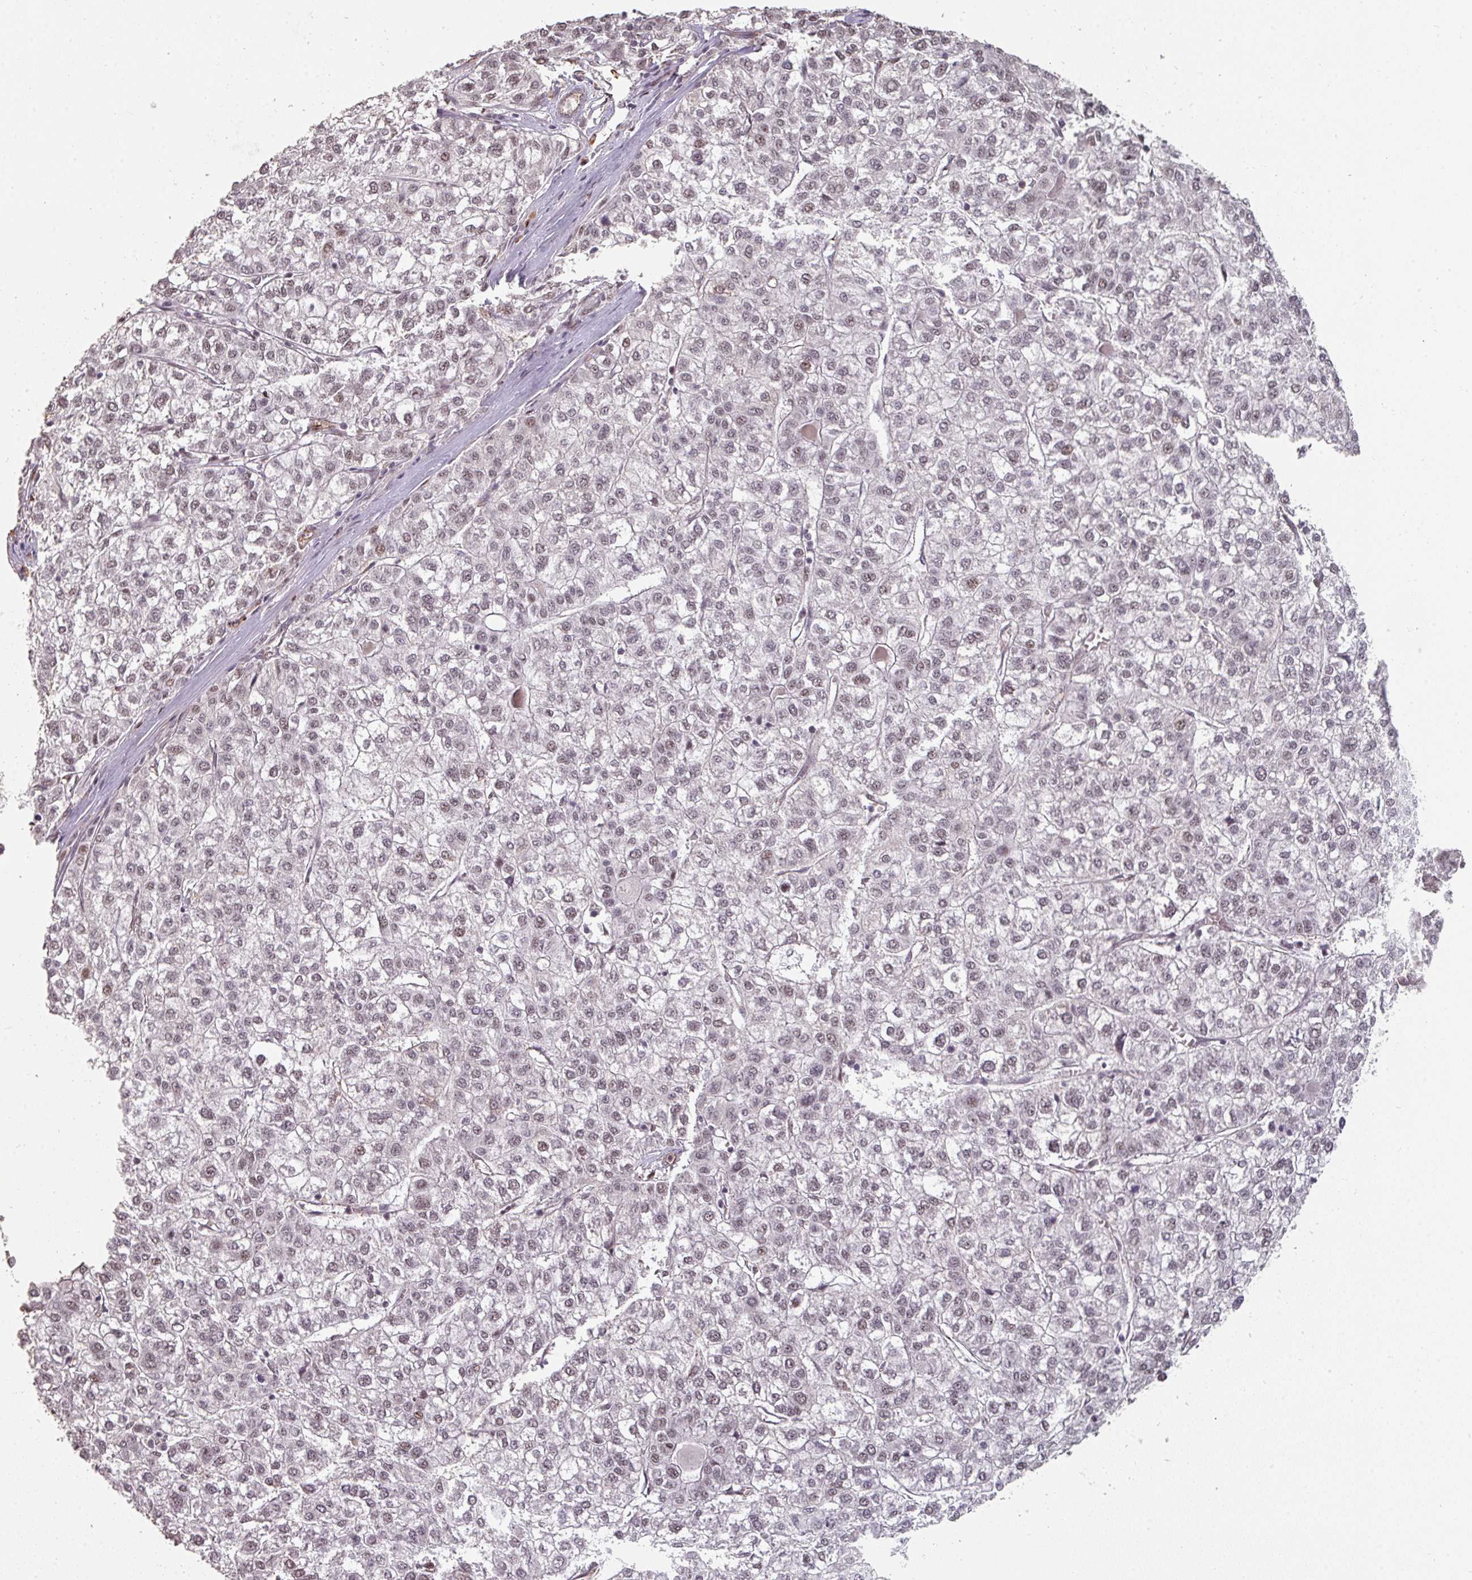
{"staining": {"intensity": "moderate", "quantity": "25%-75%", "location": "nuclear"}, "tissue": "liver cancer", "cell_type": "Tumor cells", "image_type": "cancer", "snomed": [{"axis": "morphology", "description": "Carcinoma, Hepatocellular, NOS"}, {"axis": "topography", "description": "Liver"}], "caption": "Liver cancer stained with a protein marker exhibits moderate staining in tumor cells.", "gene": "SIDT2", "patient": {"sex": "female", "age": 43}}